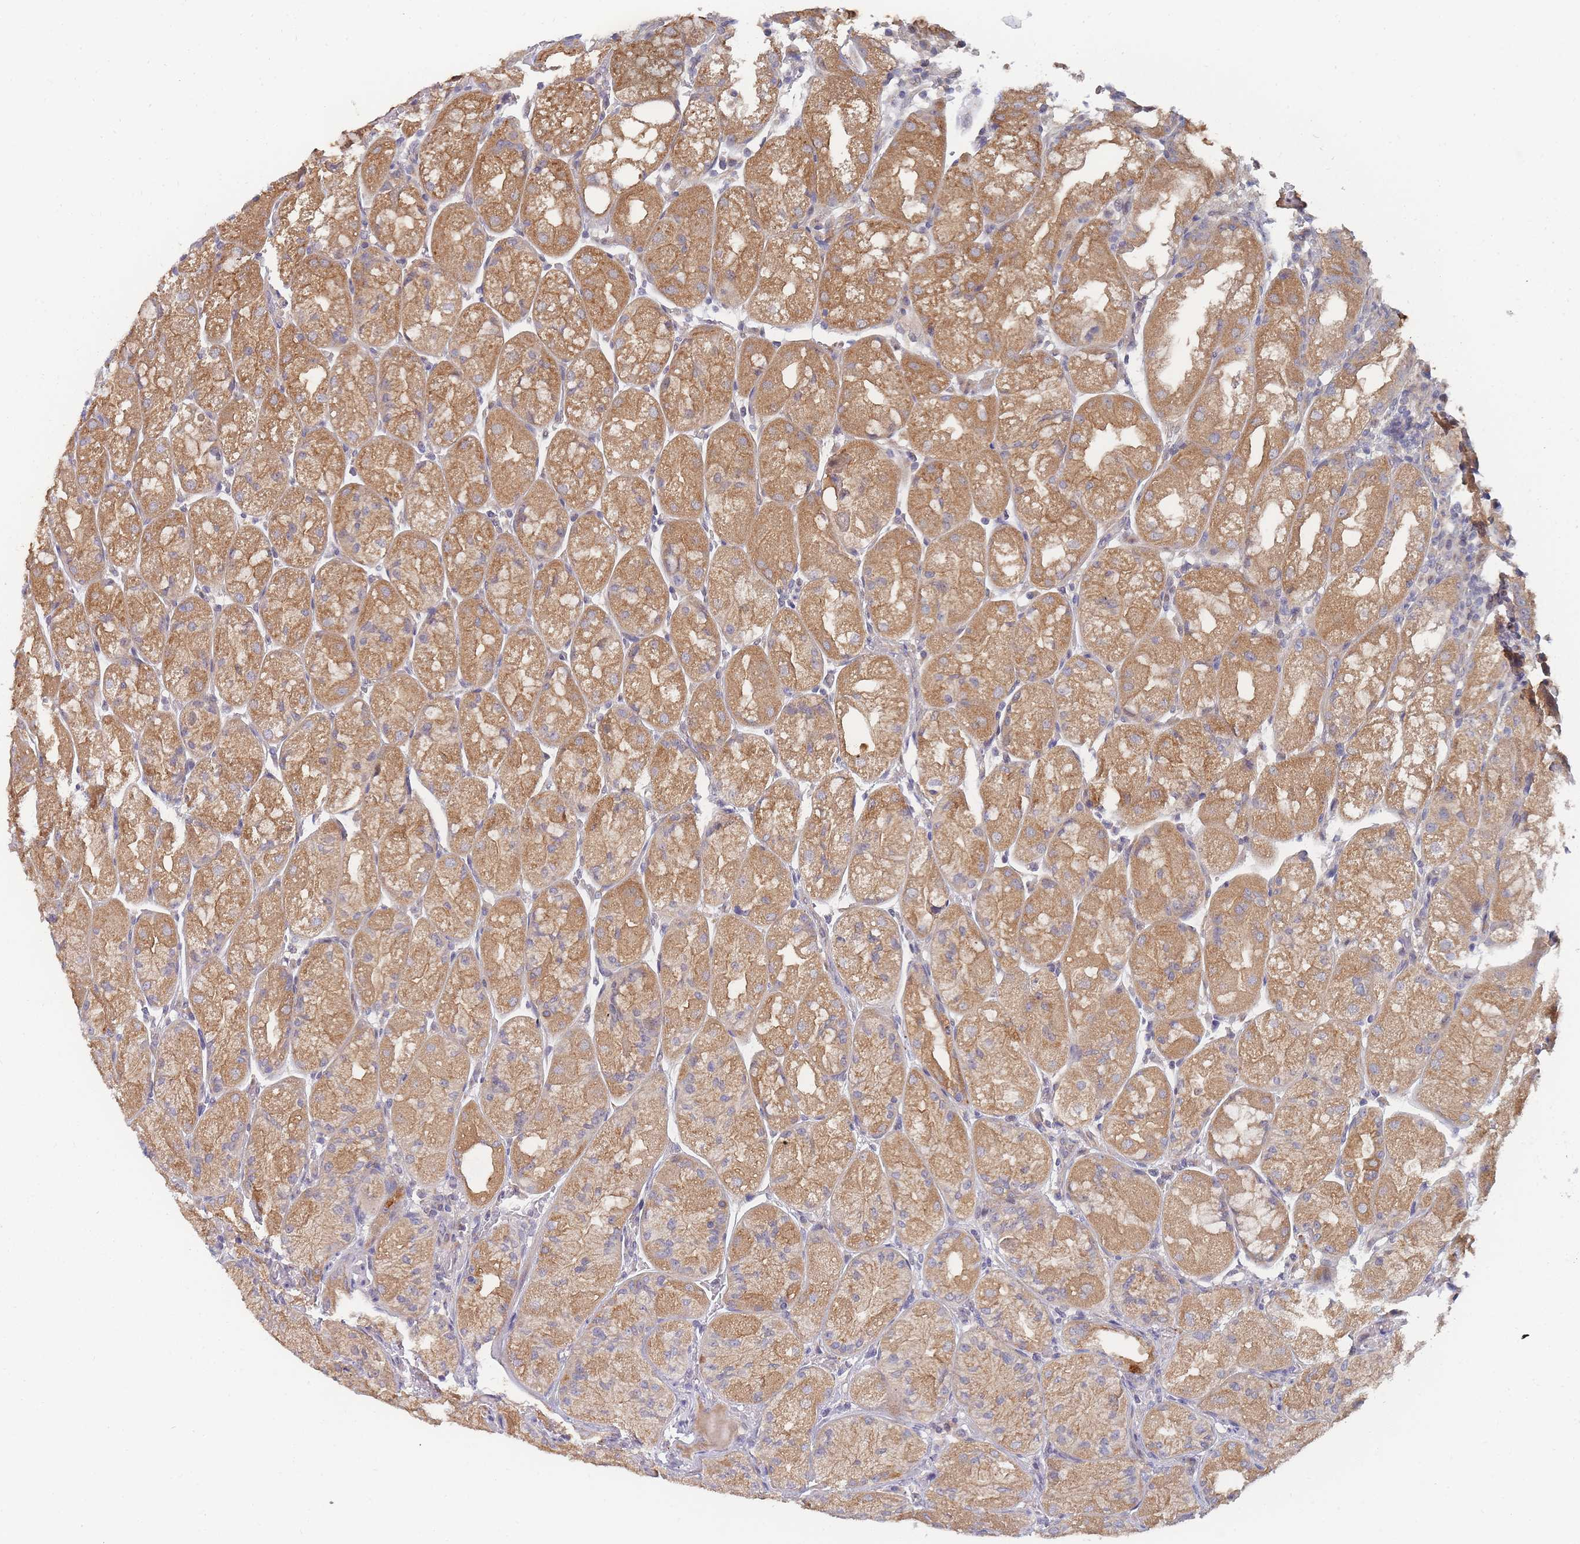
{"staining": {"intensity": "moderate", "quantity": ">75%", "location": "cytoplasmic/membranous"}, "tissue": "stomach", "cell_type": "Glandular cells", "image_type": "normal", "snomed": [{"axis": "morphology", "description": "Normal tissue, NOS"}, {"axis": "topography", "description": "Stomach, upper"}], "caption": "Immunohistochemistry histopathology image of unremarkable stomach: human stomach stained using immunohistochemistry (IHC) reveals medium levels of moderate protein expression localized specifically in the cytoplasmic/membranous of glandular cells, appearing as a cytoplasmic/membranous brown color.", "gene": "SLC35F5", "patient": {"sex": "male", "age": 52}}